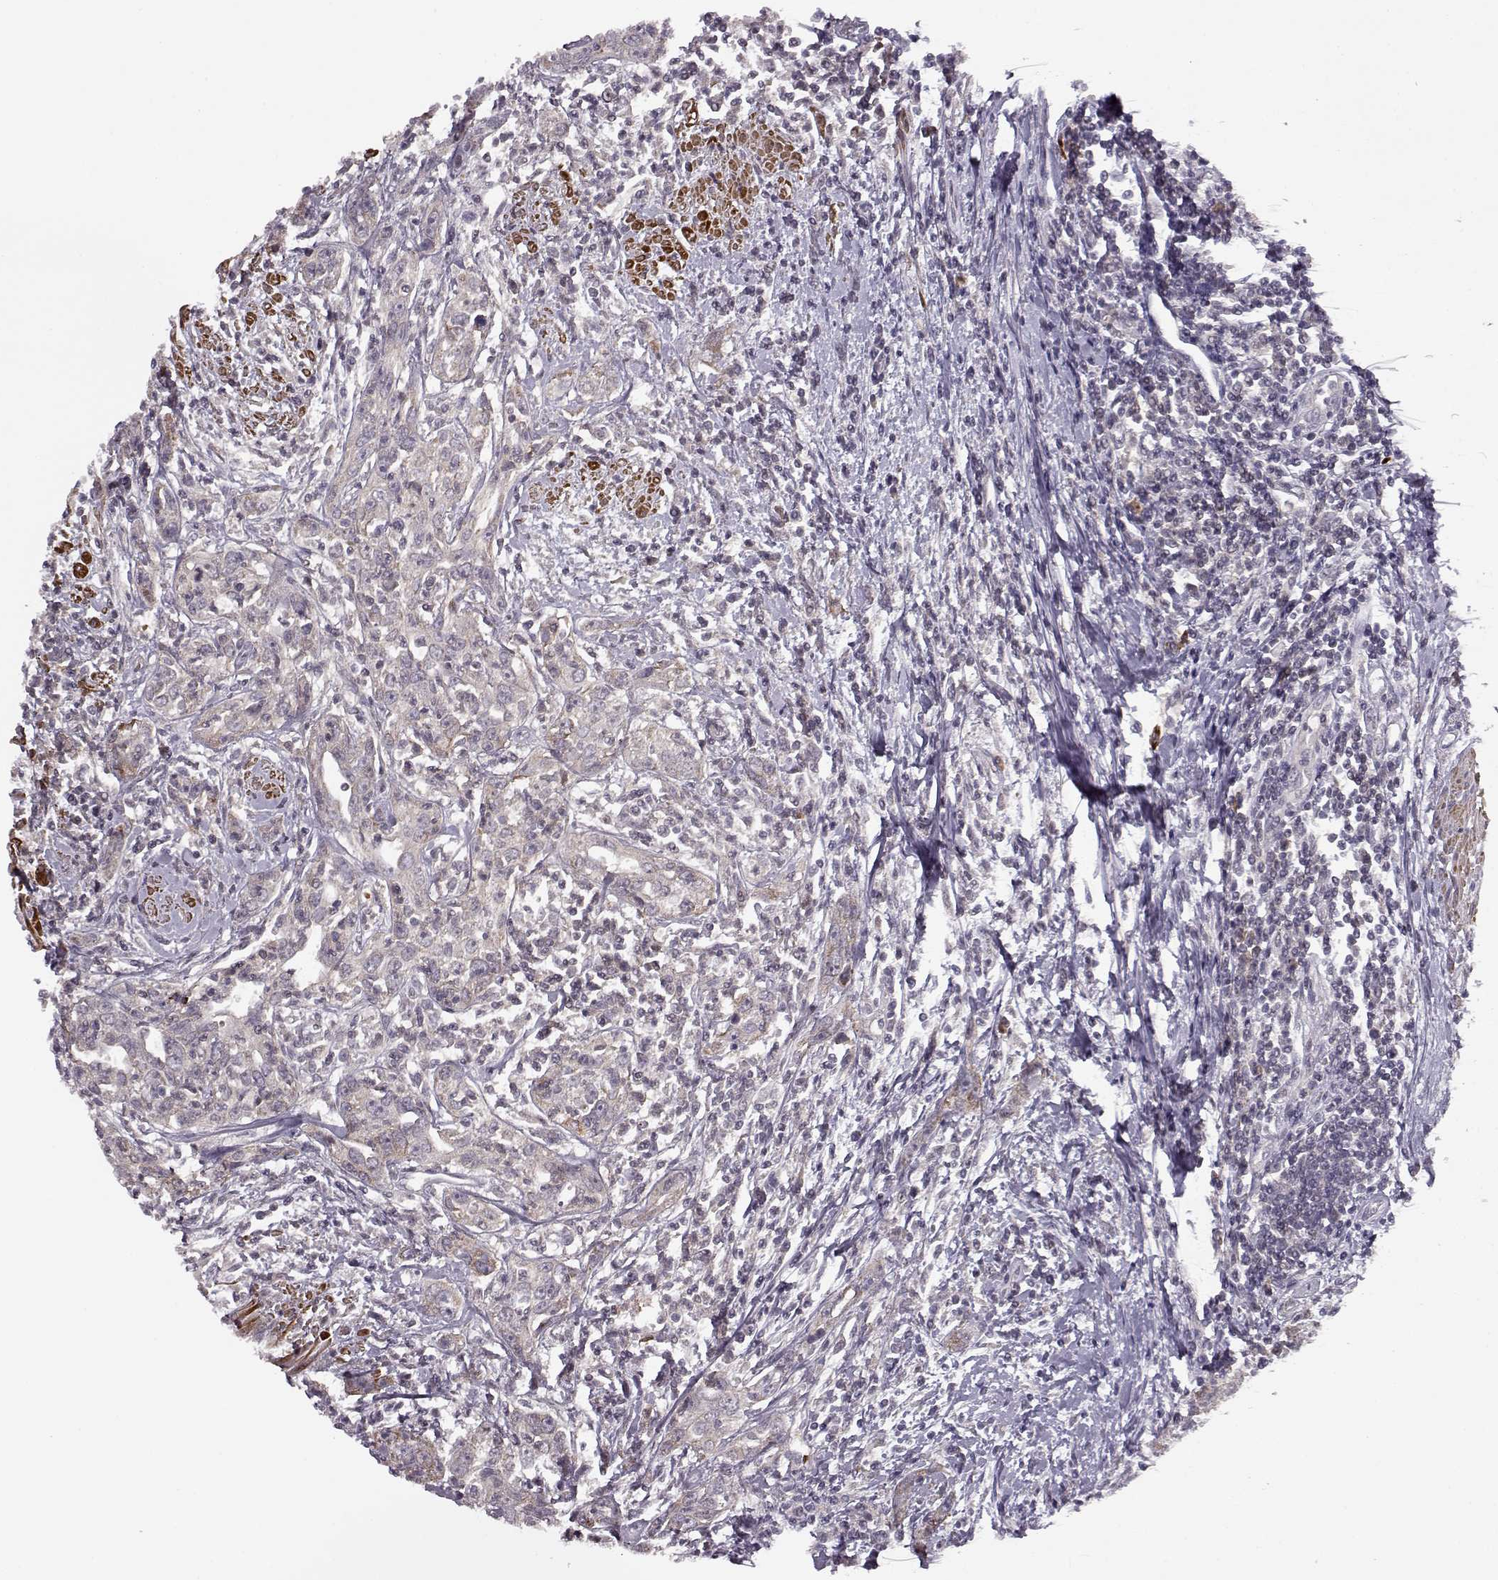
{"staining": {"intensity": "moderate", "quantity": "<25%", "location": "cytoplasmic/membranous"}, "tissue": "urothelial cancer", "cell_type": "Tumor cells", "image_type": "cancer", "snomed": [{"axis": "morphology", "description": "Urothelial carcinoma, High grade"}, {"axis": "topography", "description": "Urinary bladder"}], "caption": "This is a histology image of immunohistochemistry staining of urothelial cancer, which shows moderate expression in the cytoplasmic/membranous of tumor cells.", "gene": "SLAIN2", "patient": {"sex": "male", "age": 83}}